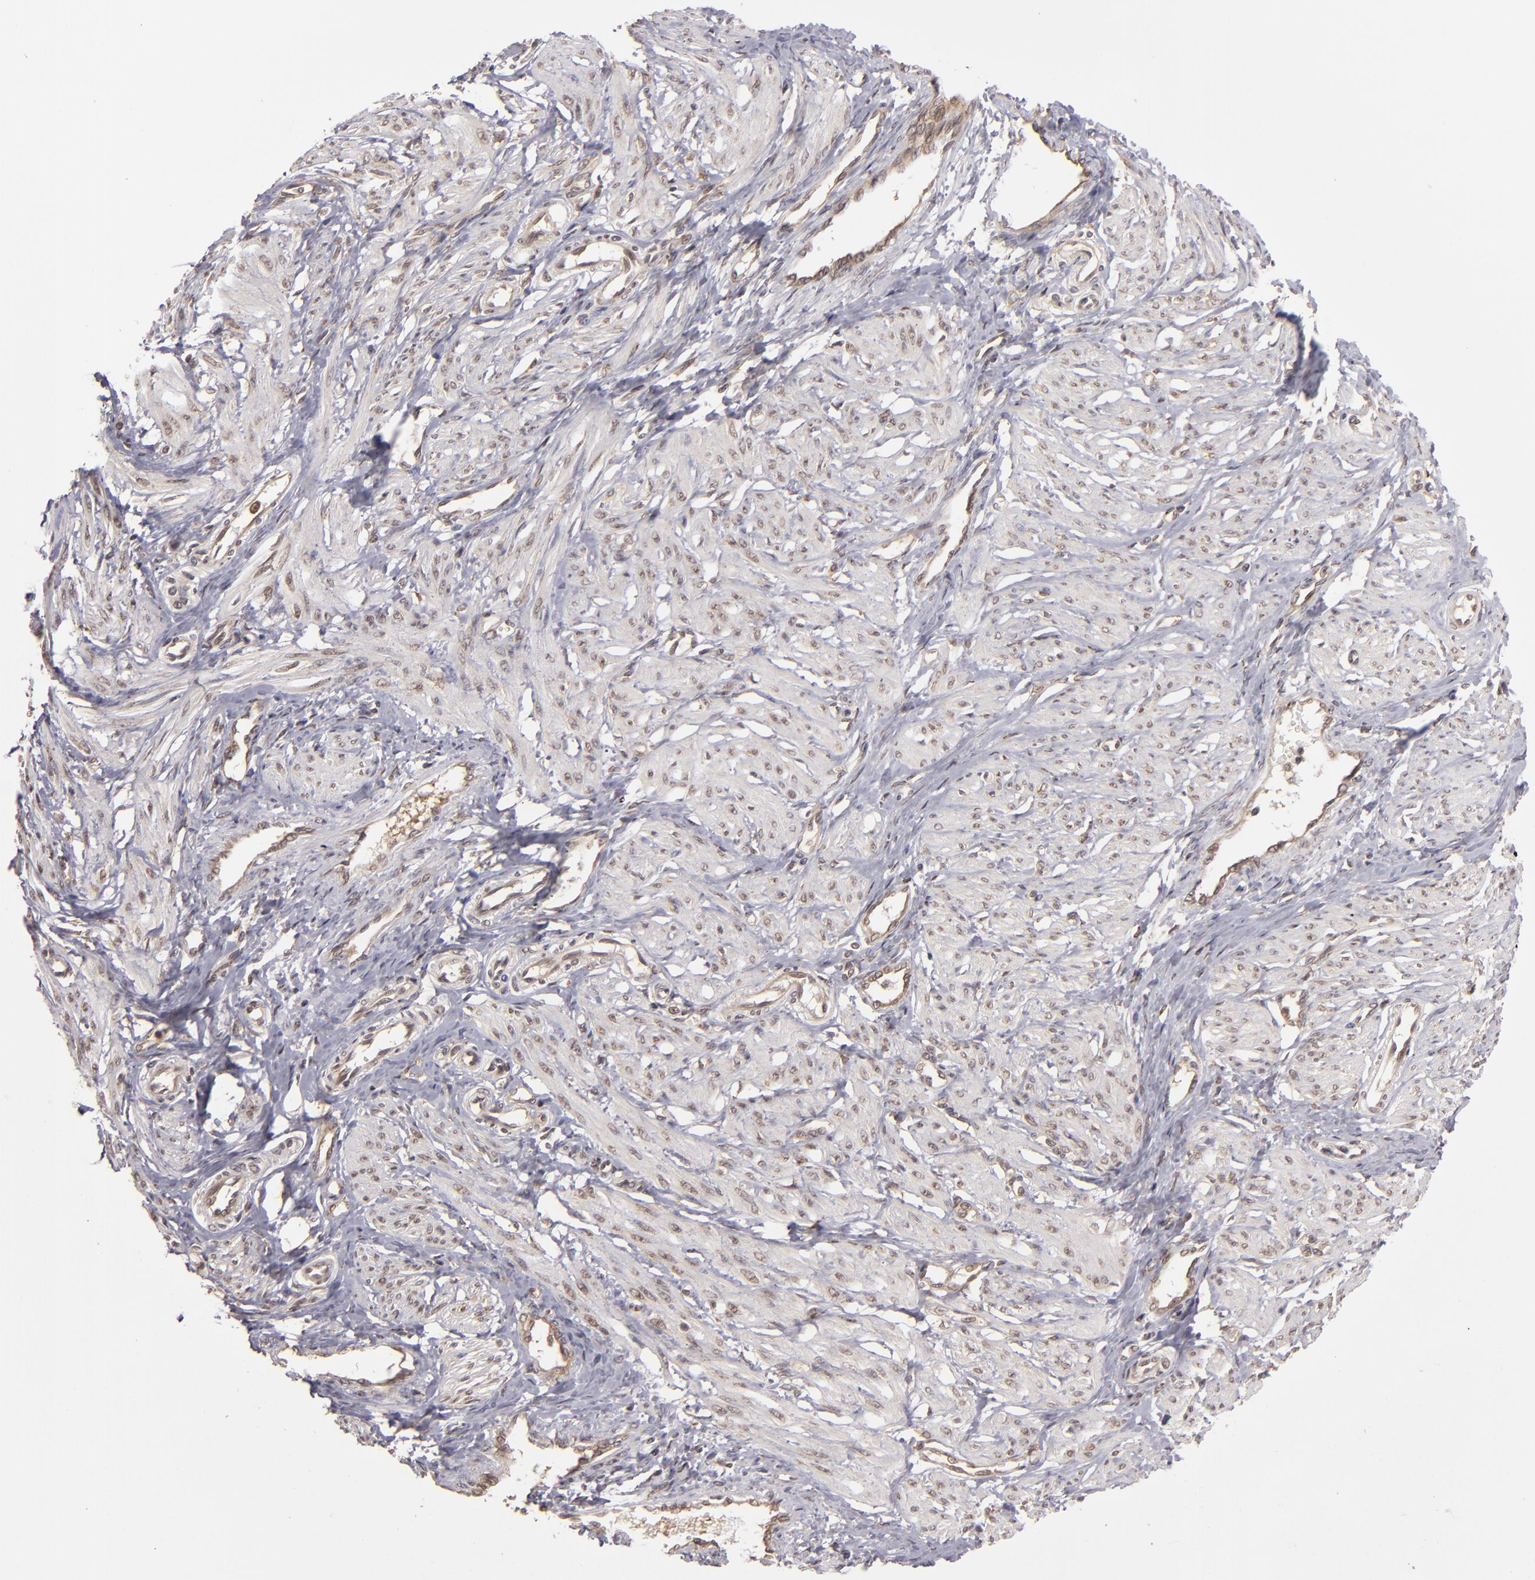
{"staining": {"intensity": "negative", "quantity": "none", "location": "none"}, "tissue": "smooth muscle", "cell_type": "Smooth muscle cells", "image_type": "normal", "snomed": [{"axis": "morphology", "description": "Normal tissue, NOS"}, {"axis": "topography", "description": "Smooth muscle"}, {"axis": "topography", "description": "Uterus"}], "caption": "An immunohistochemistry (IHC) histopathology image of benign smooth muscle is shown. There is no staining in smooth muscle cells of smooth muscle. Brightfield microscopy of IHC stained with DAB (3,3'-diaminobenzidine) (brown) and hematoxylin (blue), captured at high magnification.", "gene": "MAPK3", "patient": {"sex": "female", "age": 39}}